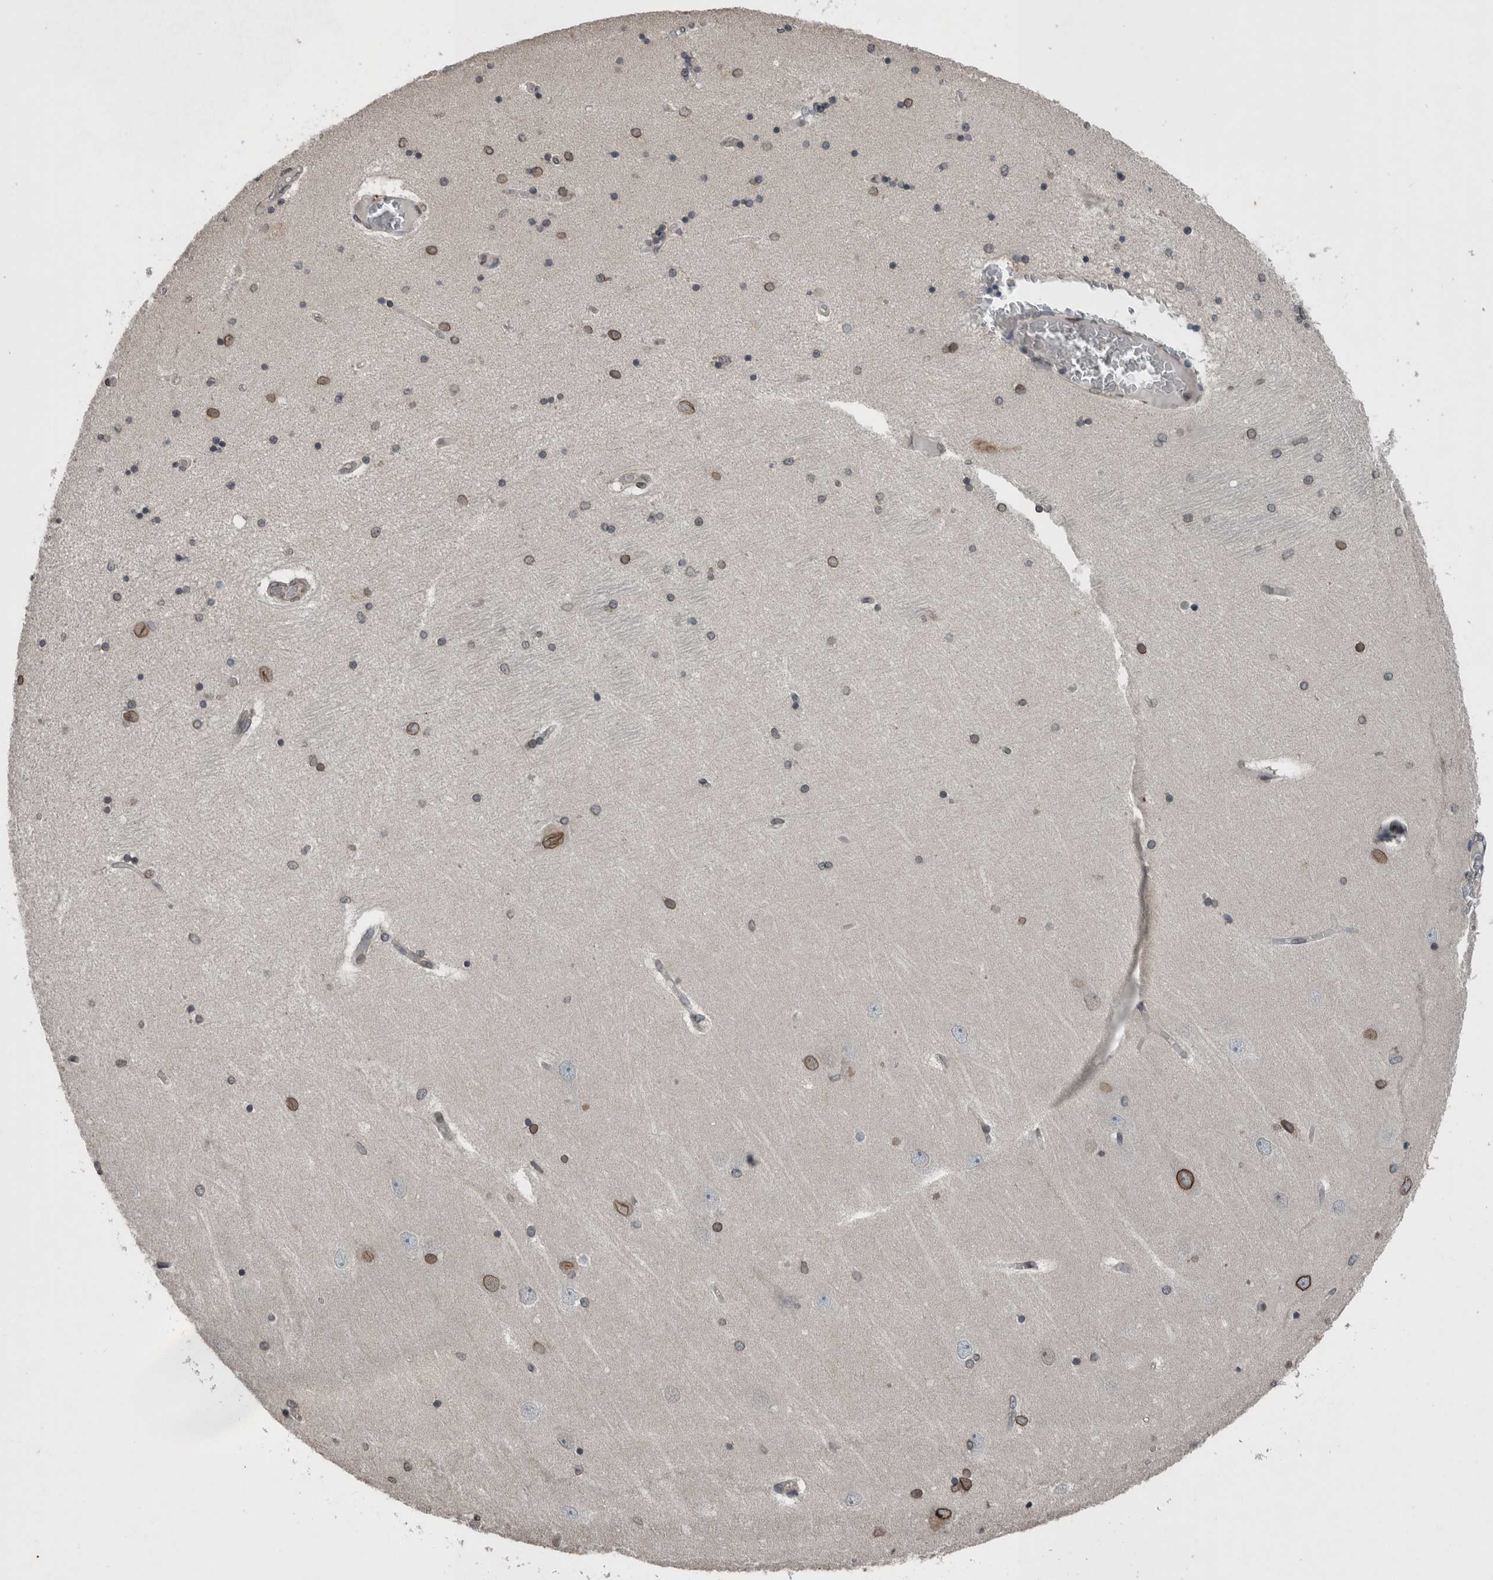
{"staining": {"intensity": "moderate", "quantity": "<25%", "location": "cytoplasmic/membranous,nuclear"}, "tissue": "hippocampus", "cell_type": "Glial cells", "image_type": "normal", "snomed": [{"axis": "morphology", "description": "Normal tissue, NOS"}, {"axis": "topography", "description": "Hippocampus"}], "caption": "DAB immunohistochemical staining of normal hippocampus shows moderate cytoplasmic/membranous,nuclear protein positivity in about <25% of glial cells.", "gene": "RANBP2", "patient": {"sex": "female", "age": 54}}